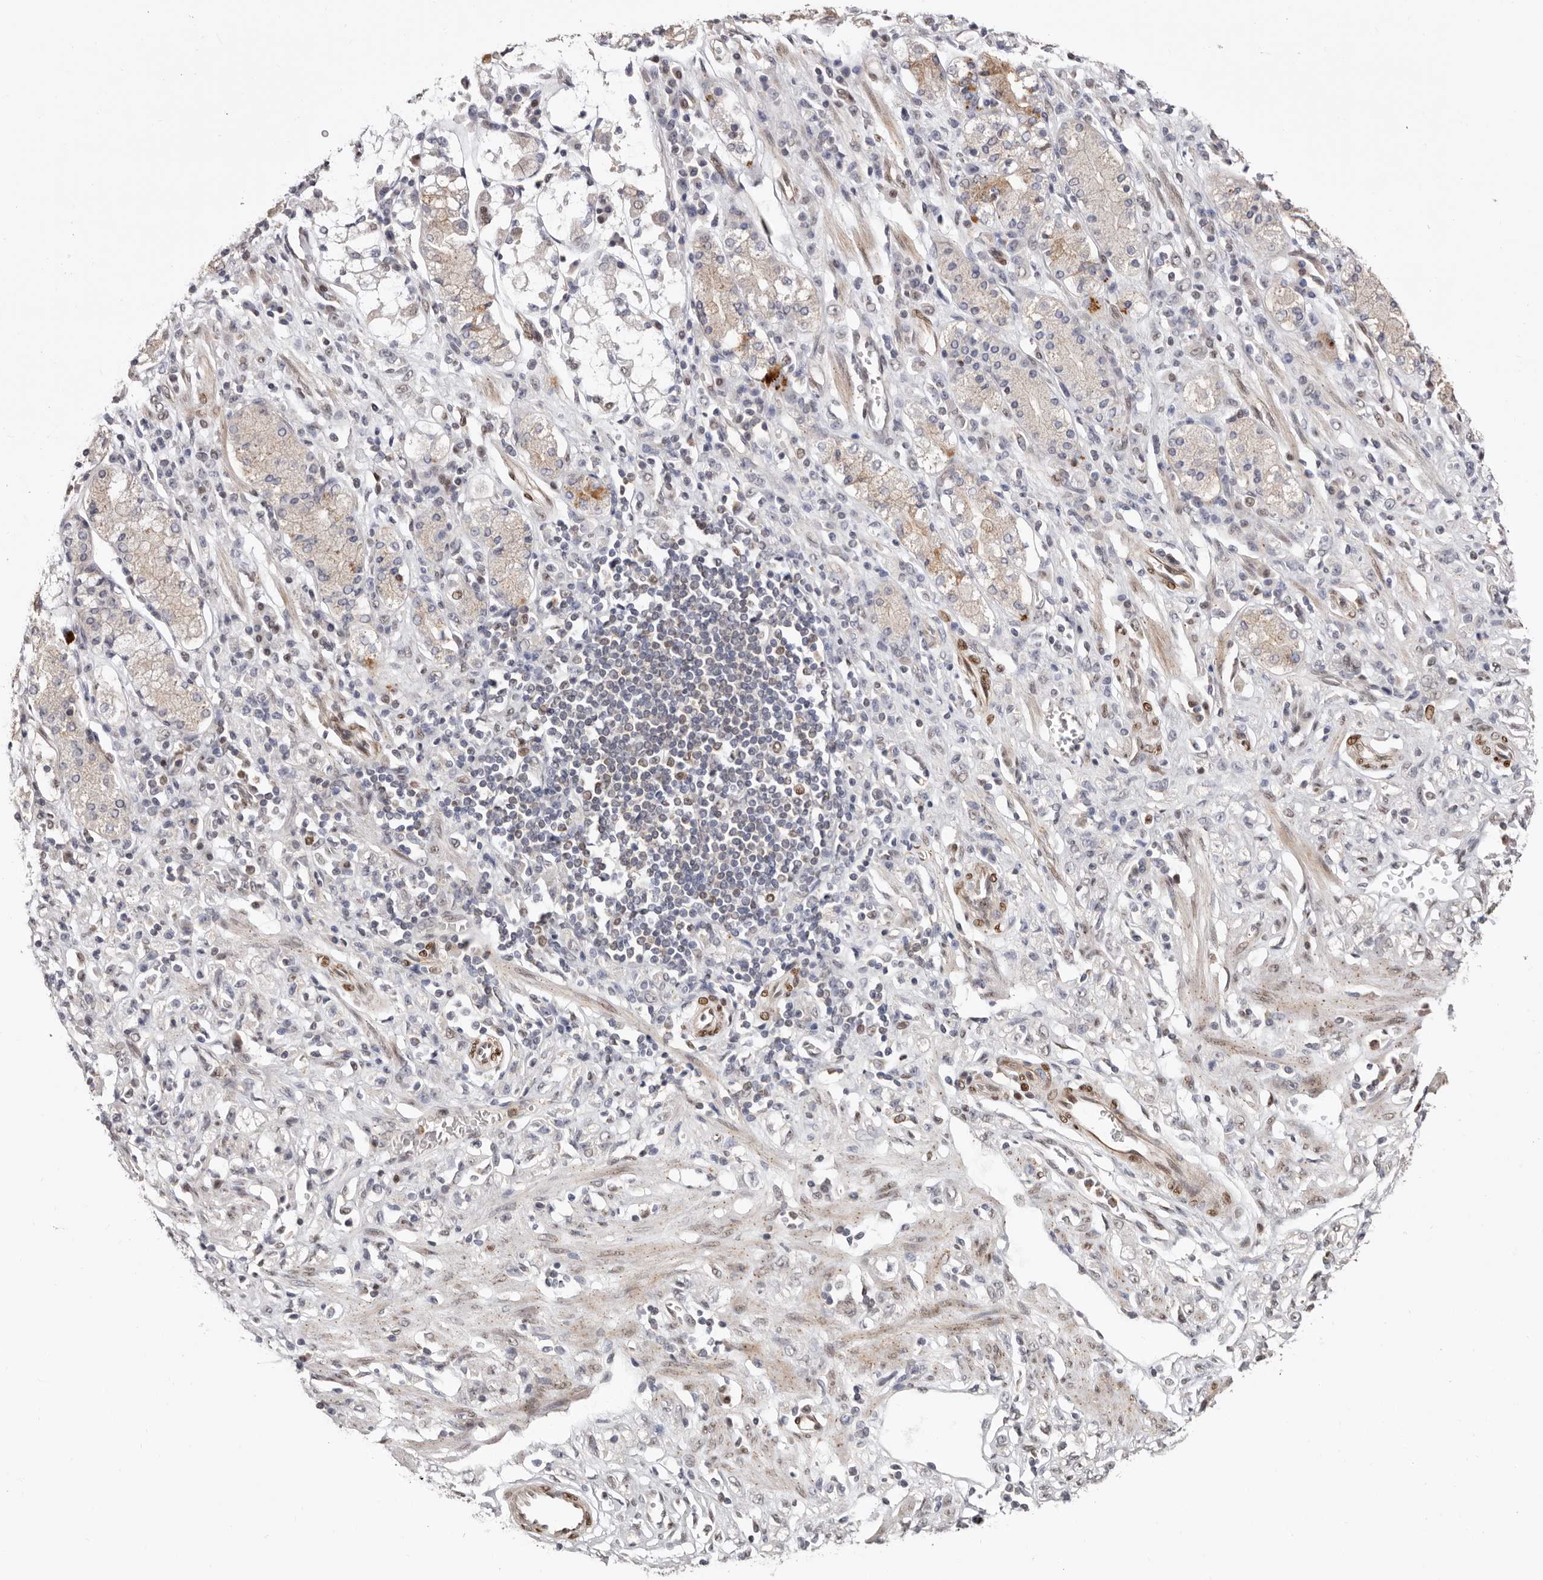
{"staining": {"intensity": "weak", "quantity": "<25%", "location": "nuclear"}, "tissue": "stomach cancer", "cell_type": "Tumor cells", "image_type": "cancer", "snomed": [{"axis": "morphology", "description": "Normal tissue, NOS"}, {"axis": "morphology", "description": "Adenocarcinoma, NOS"}, {"axis": "topography", "description": "Stomach"}], "caption": "There is no significant positivity in tumor cells of adenocarcinoma (stomach). Brightfield microscopy of immunohistochemistry stained with DAB (3,3'-diaminobenzidine) (brown) and hematoxylin (blue), captured at high magnification.", "gene": "SMAD7", "patient": {"sex": "male", "age": 82}}